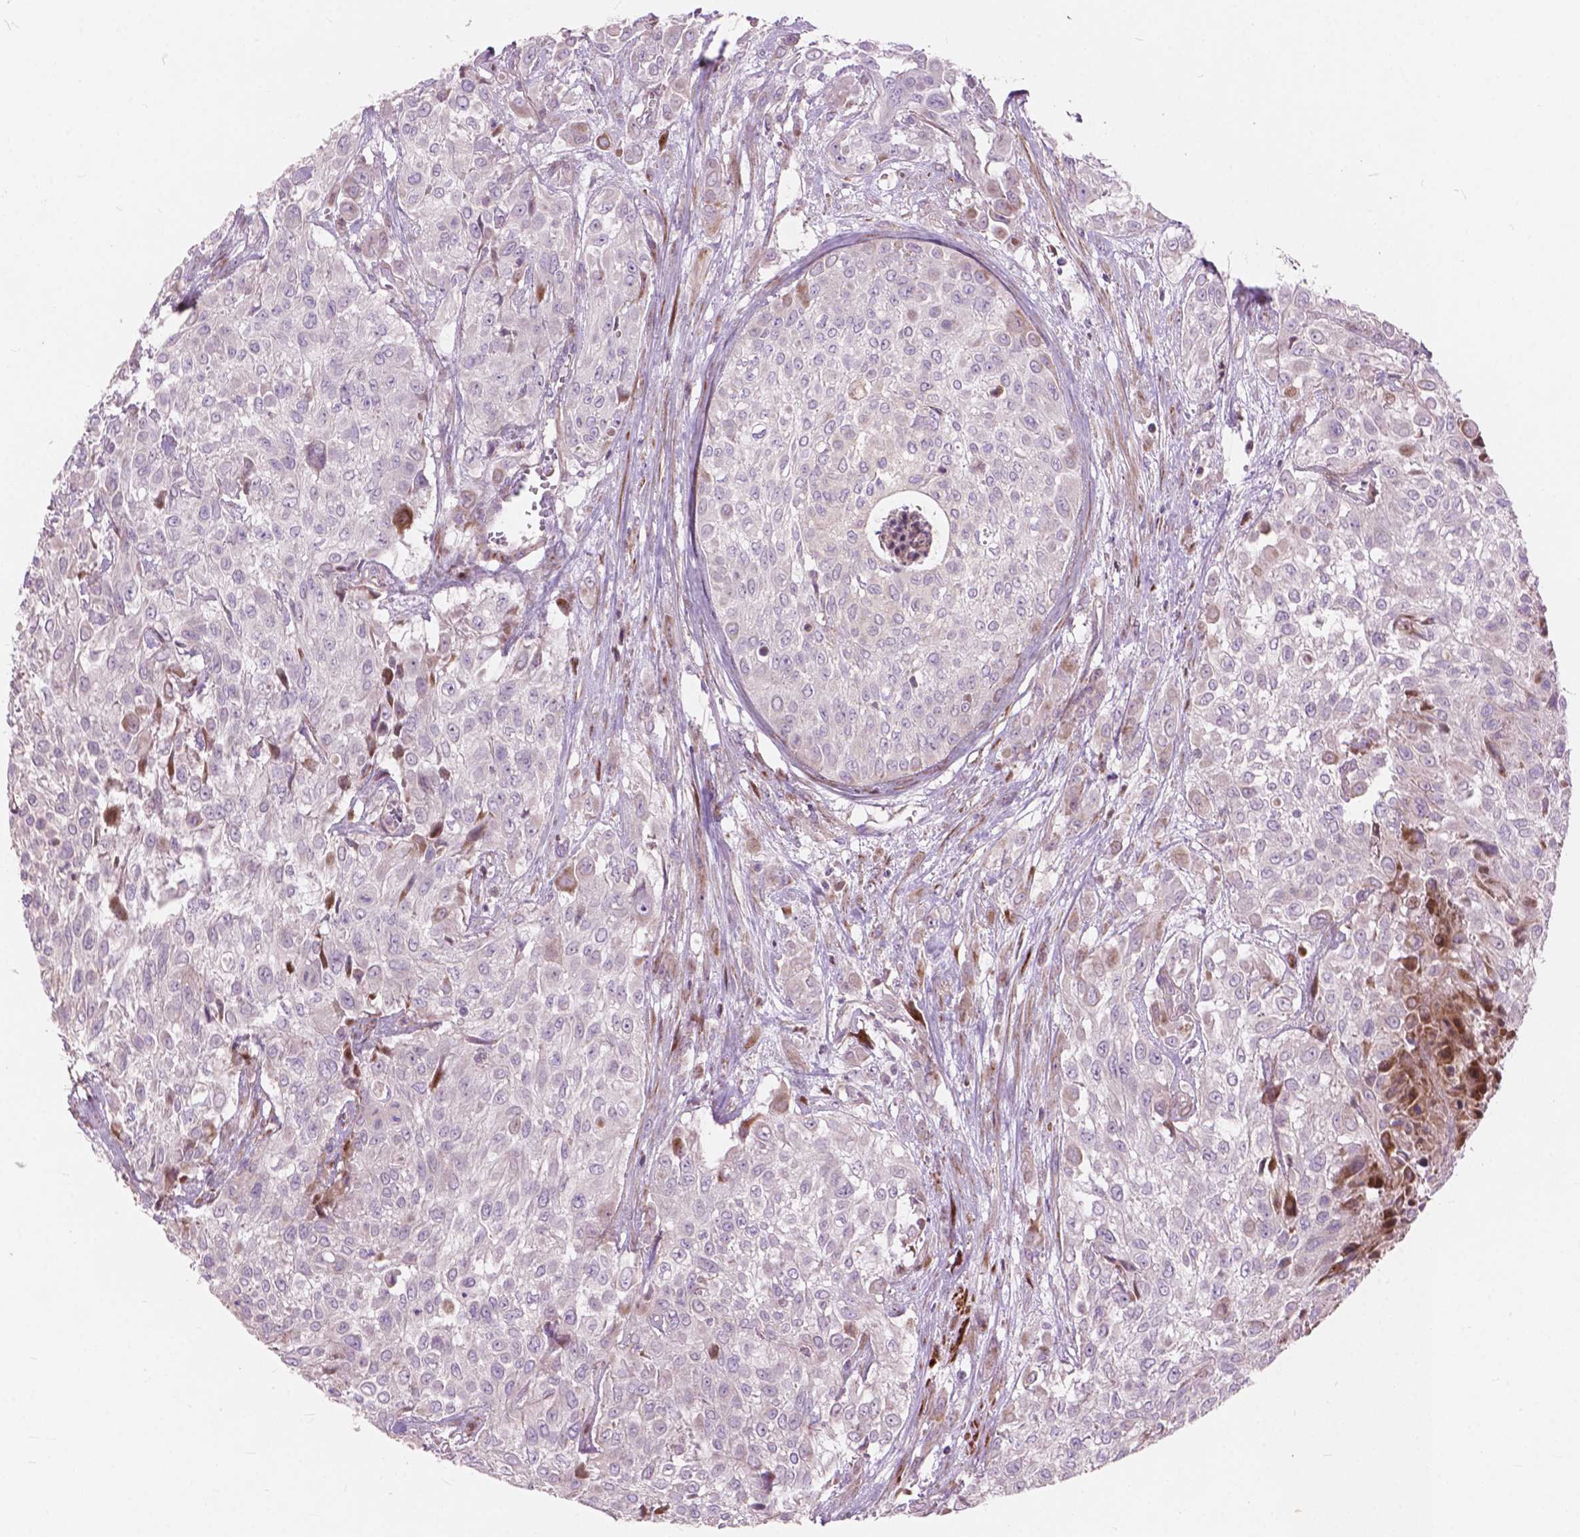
{"staining": {"intensity": "negative", "quantity": "none", "location": "none"}, "tissue": "urothelial cancer", "cell_type": "Tumor cells", "image_type": "cancer", "snomed": [{"axis": "morphology", "description": "Urothelial carcinoma, High grade"}, {"axis": "topography", "description": "Urinary bladder"}], "caption": "Immunohistochemistry of human urothelial carcinoma (high-grade) exhibits no positivity in tumor cells.", "gene": "MORN1", "patient": {"sex": "male", "age": 57}}